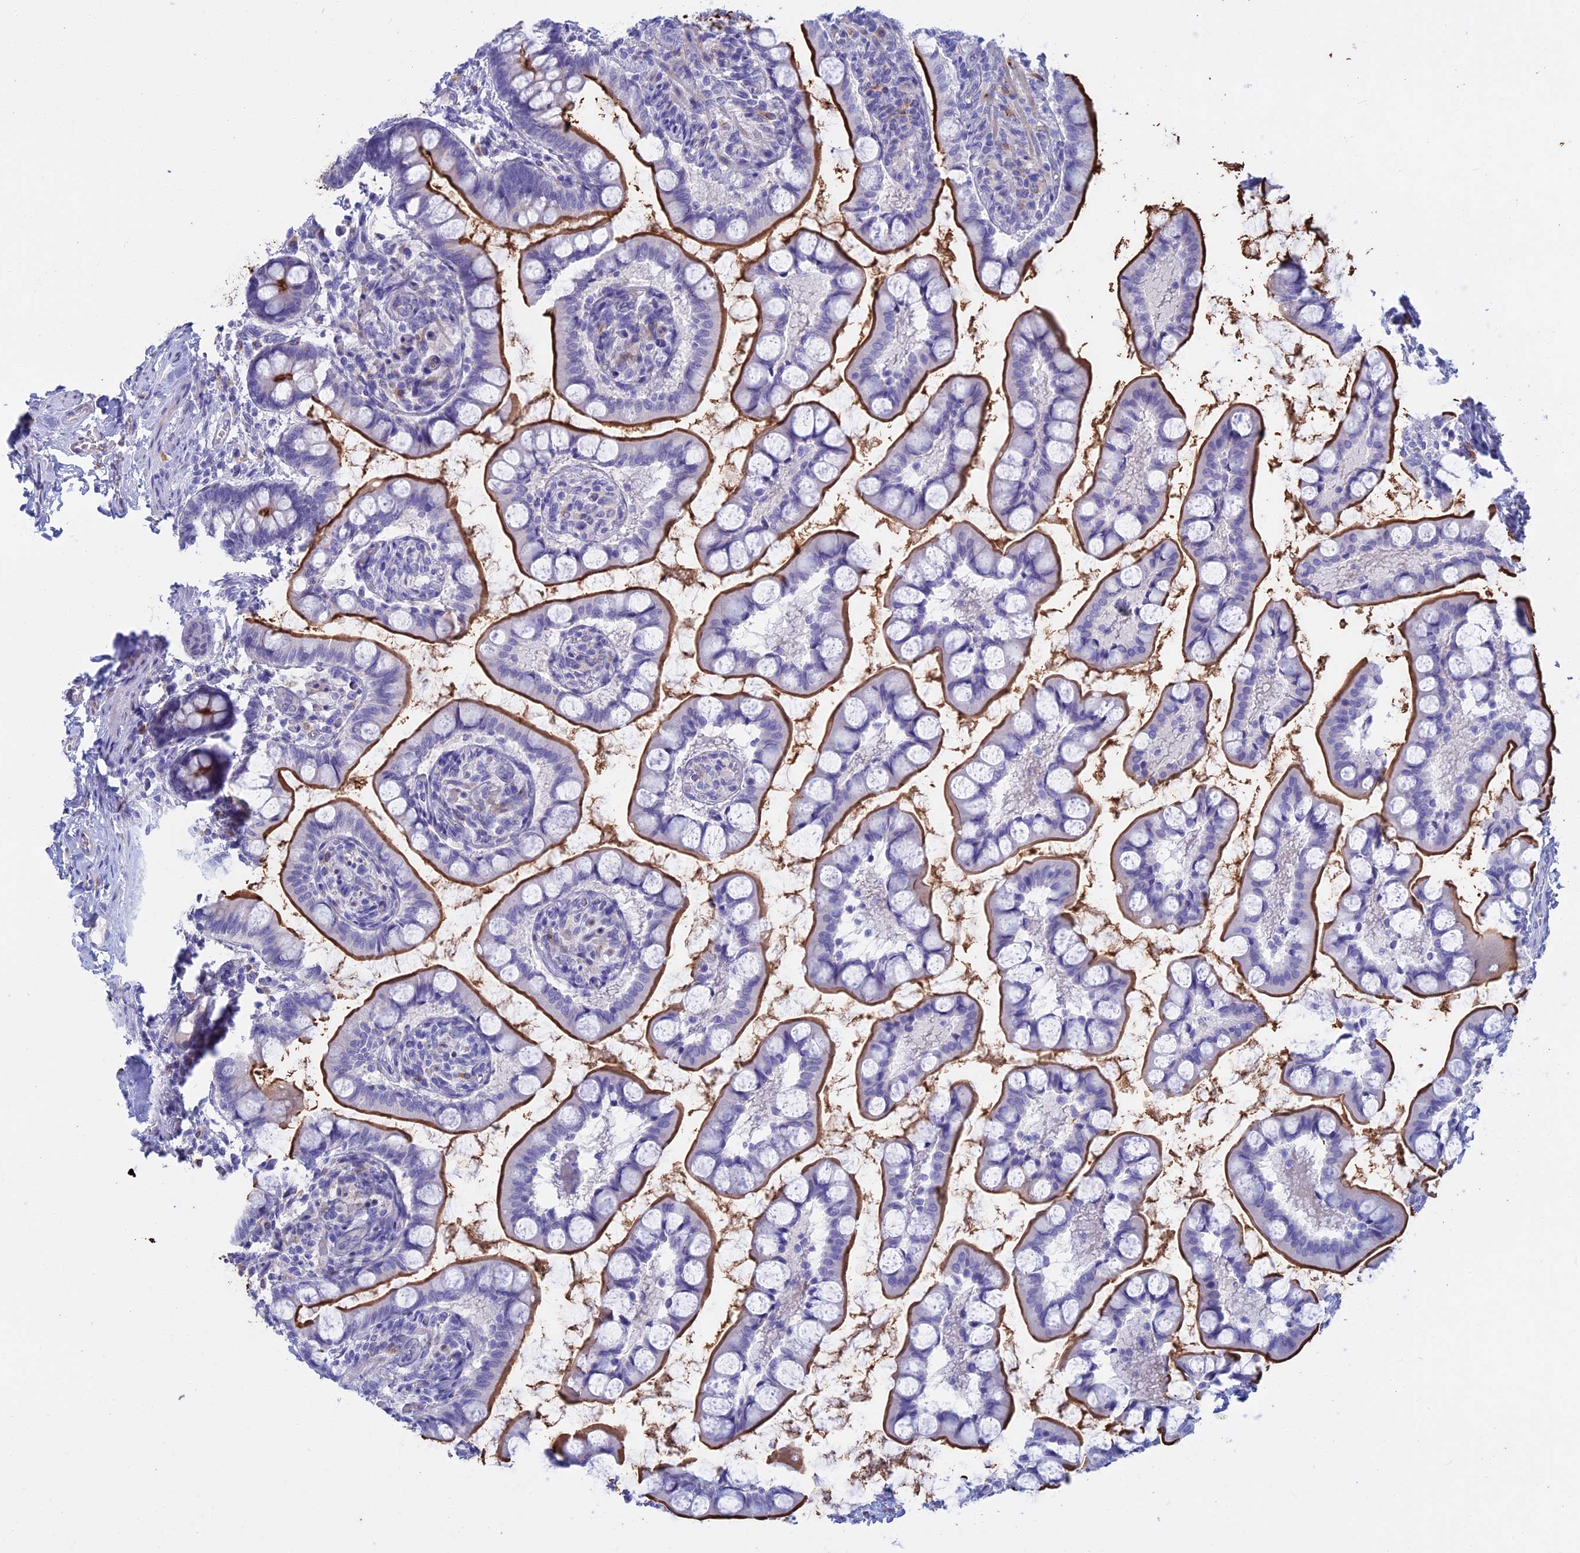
{"staining": {"intensity": "strong", "quantity": ">75%", "location": "cytoplasmic/membranous"}, "tissue": "small intestine", "cell_type": "Glandular cells", "image_type": "normal", "snomed": [{"axis": "morphology", "description": "Normal tissue, NOS"}, {"axis": "topography", "description": "Small intestine"}], "caption": "Strong cytoplasmic/membranous positivity for a protein is seen in approximately >75% of glandular cells of unremarkable small intestine using IHC.", "gene": "SLC2A6", "patient": {"sex": "male", "age": 52}}